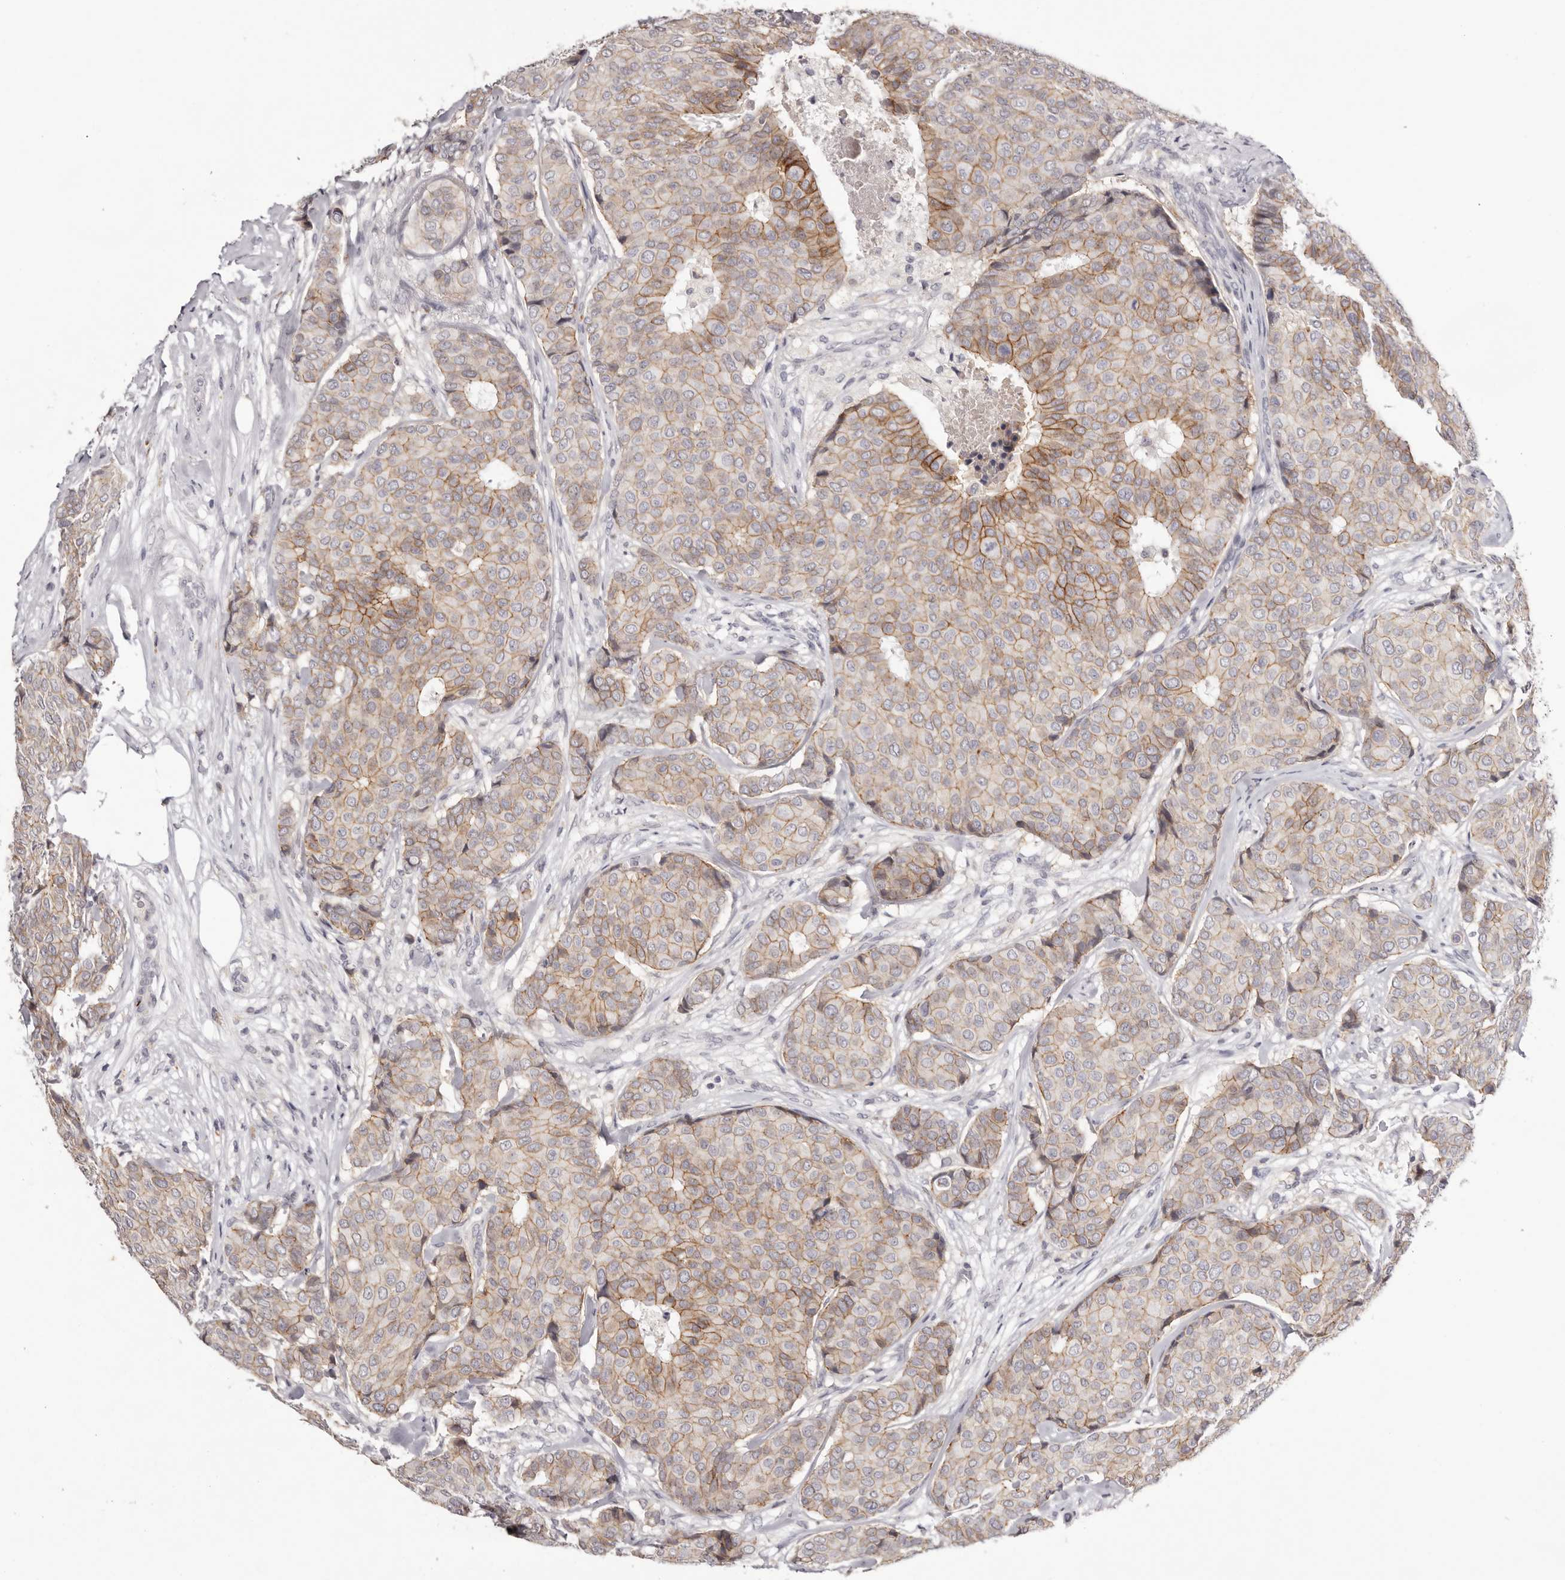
{"staining": {"intensity": "moderate", "quantity": ">75%", "location": "cytoplasmic/membranous"}, "tissue": "breast cancer", "cell_type": "Tumor cells", "image_type": "cancer", "snomed": [{"axis": "morphology", "description": "Duct carcinoma"}, {"axis": "topography", "description": "Breast"}], "caption": "Breast cancer (intraductal carcinoma) tissue demonstrates moderate cytoplasmic/membranous positivity in approximately >75% of tumor cells, visualized by immunohistochemistry.", "gene": "PCDHB6", "patient": {"sex": "female", "age": 75}}